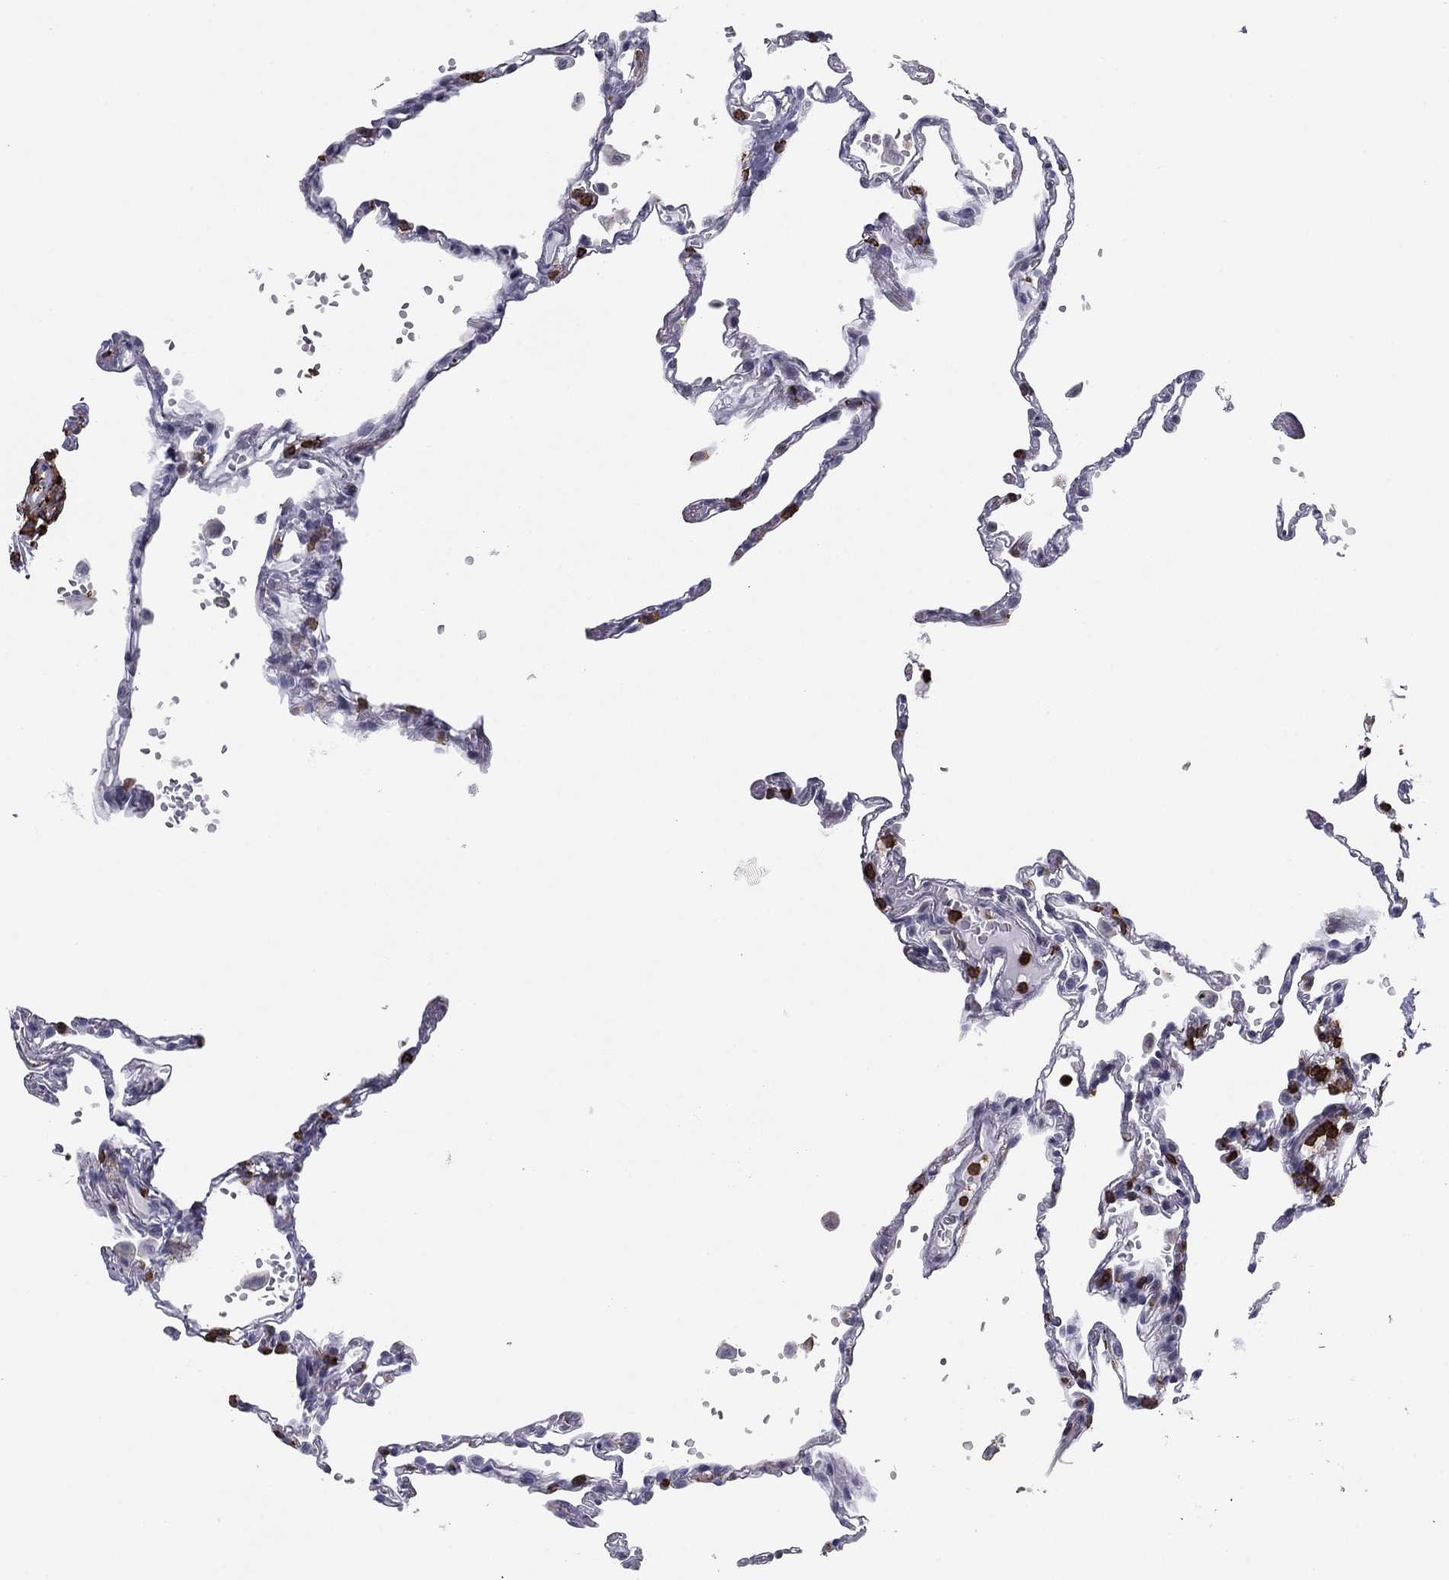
{"staining": {"intensity": "negative", "quantity": "none", "location": "none"}, "tissue": "lung", "cell_type": "Alveolar cells", "image_type": "normal", "snomed": [{"axis": "morphology", "description": "Normal tissue, NOS"}, {"axis": "topography", "description": "Lung"}], "caption": "Normal lung was stained to show a protein in brown. There is no significant staining in alveolar cells. (Stains: DAB (3,3'-diaminobenzidine) immunohistochemistry (IHC) with hematoxylin counter stain, Microscopy: brightfield microscopy at high magnification).", "gene": "ARHGAP27", "patient": {"sex": "male", "age": 78}}